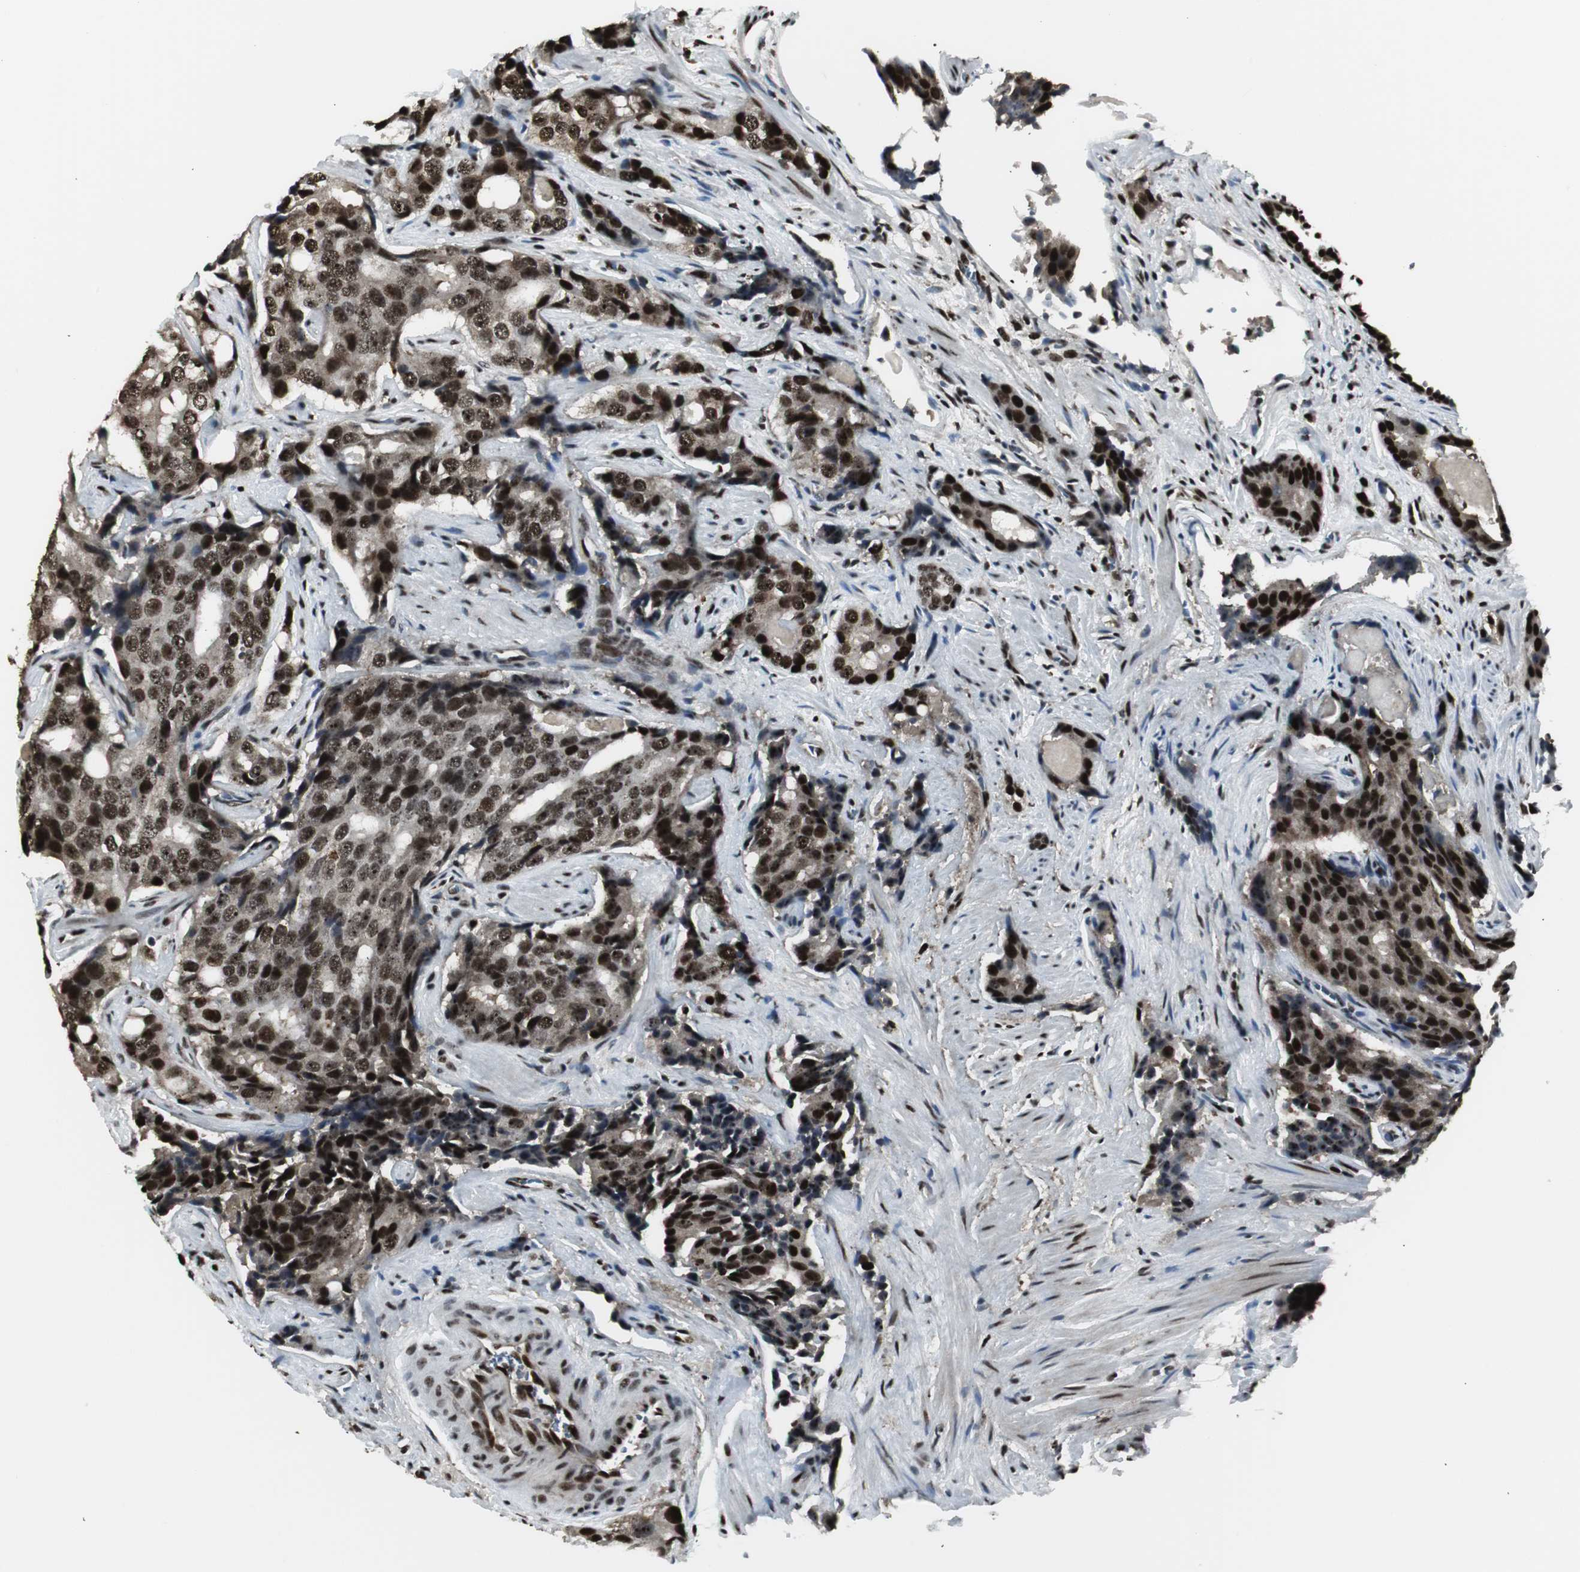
{"staining": {"intensity": "strong", "quantity": ">75%", "location": "nuclear"}, "tissue": "prostate cancer", "cell_type": "Tumor cells", "image_type": "cancer", "snomed": [{"axis": "morphology", "description": "Adenocarcinoma, High grade"}, {"axis": "topography", "description": "Prostate"}], "caption": "Tumor cells reveal strong nuclear positivity in approximately >75% of cells in prostate high-grade adenocarcinoma. Nuclei are stained in blue.", "gene": "PARN", "patient": {"sex": "male", "age": 58}}